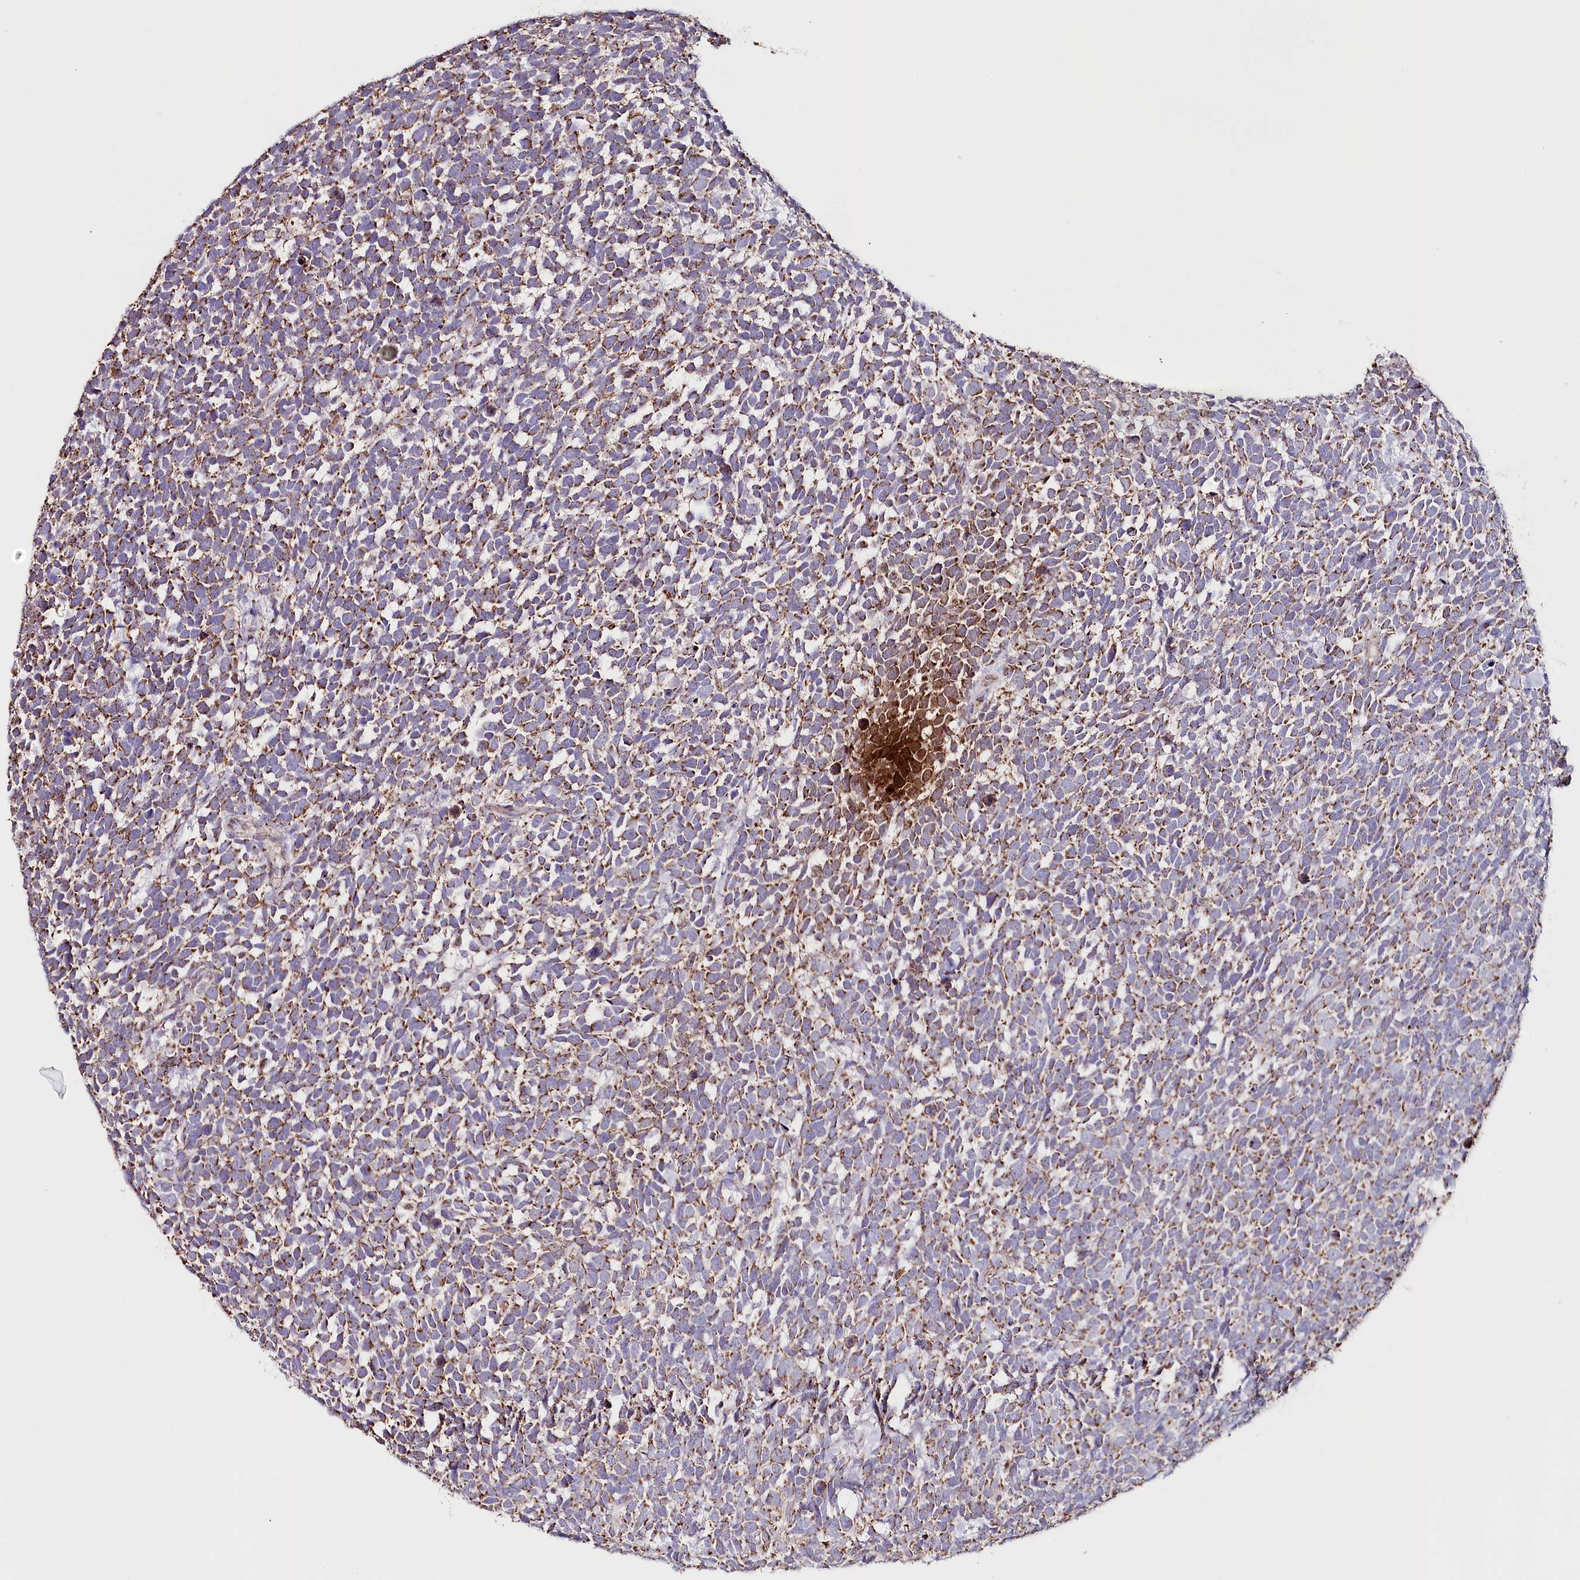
{"staining": {"intensity": "moderate", "quantity": ">75%", "location": "cytoplasmic/membranous"}, "tissue": "urothelial cancer", "cell_type": "Tumor cells", "image_type": "cancer", "snomed": [{"axis": "morphology", "description": "Urothelial carcinoma, High grade"}, {"axis": "topography", "description": "Urinary bladder"}], "caption": "High-grade urothelial carcinoma was stained to show a protein in brown. There is medium levels of moderate cytoplasmic/membranous staining in approximately >75% of tumor cells. Nuclei are stained in blue.", "gene": "MMP25", "patient": {"sex": "female", "age": 82}}